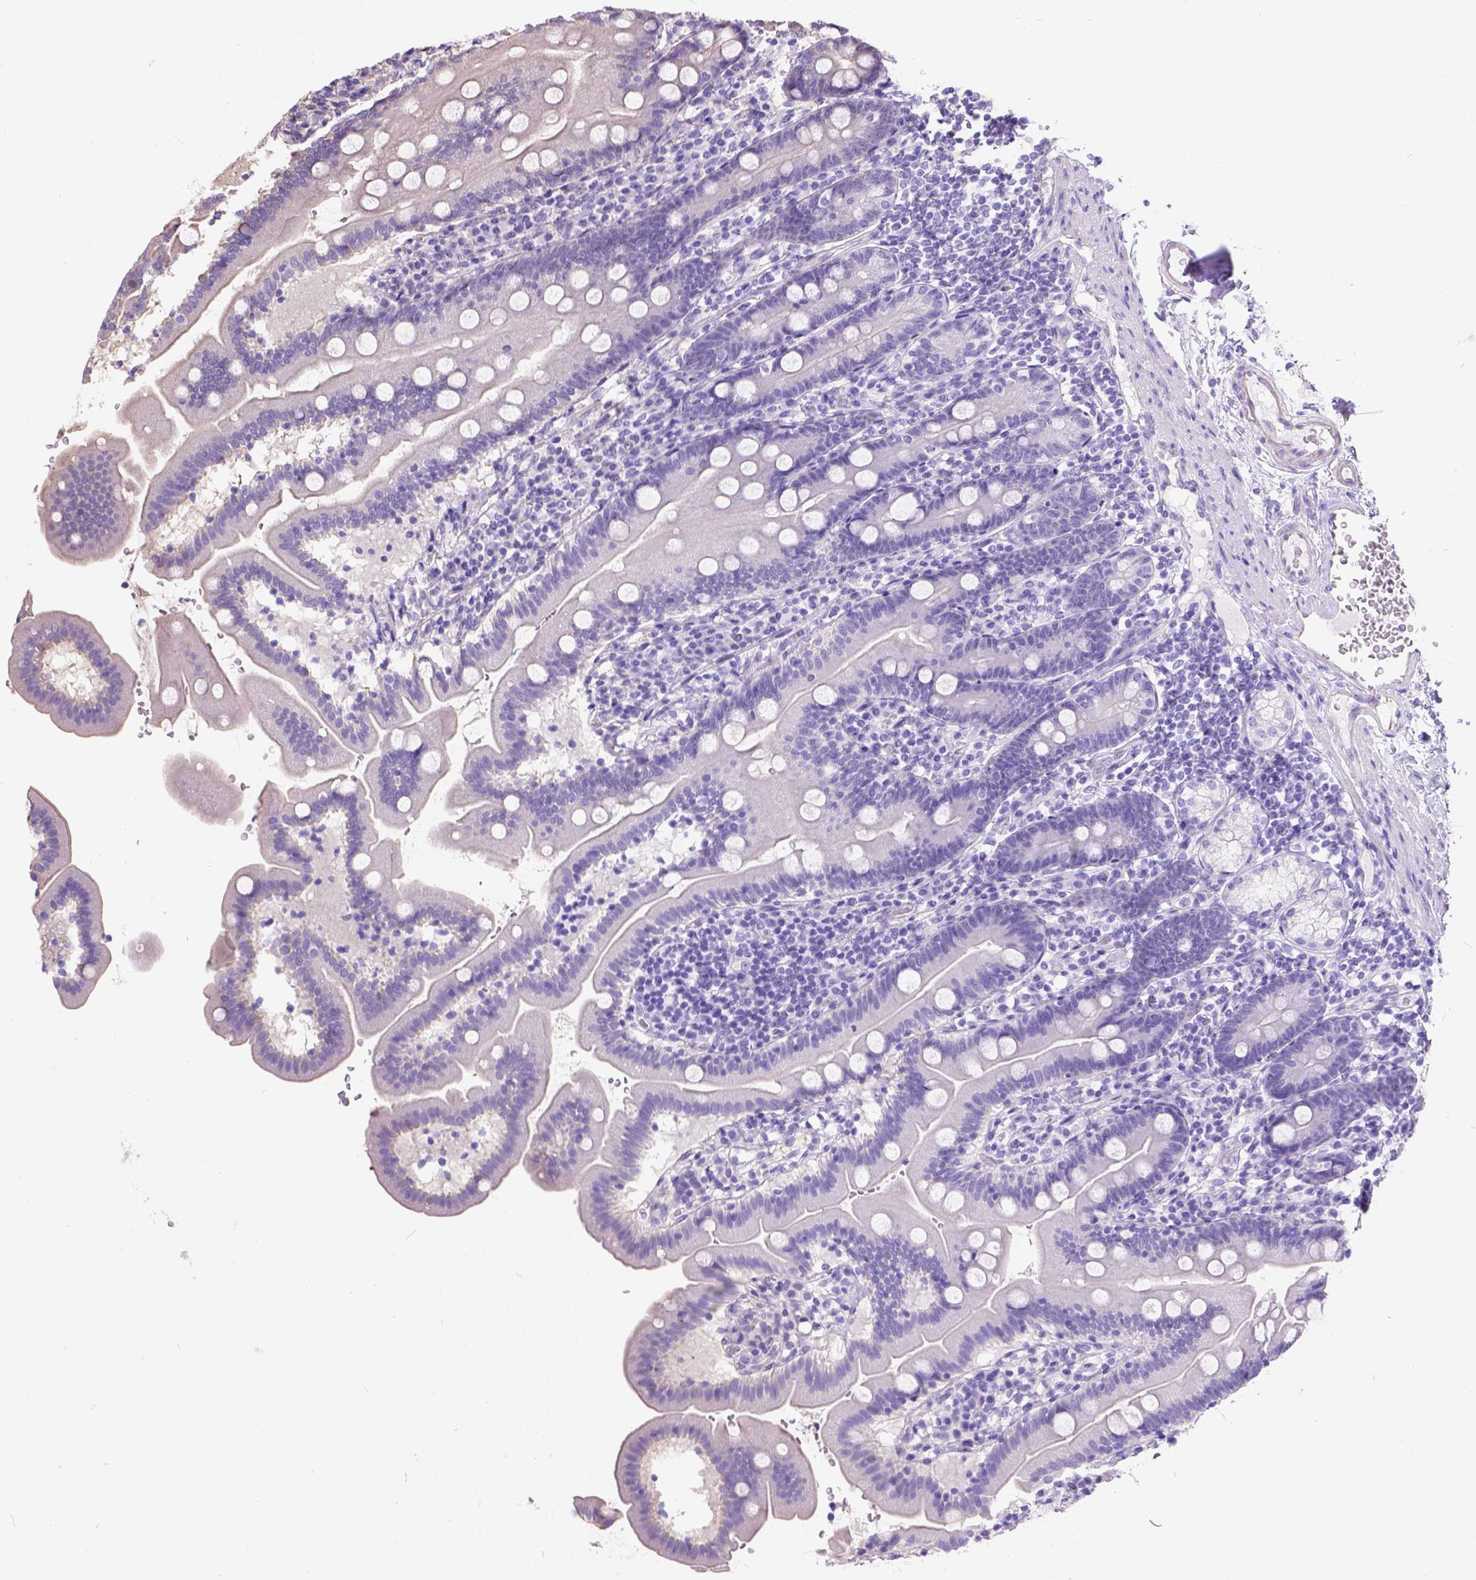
{"staining": {"intensity": "negative", "quantity": "none", "location": "none"}, "tissue": "duodenum", "cell_type": "Glandular cells", "image_type": "normal", "snomed": [{"axis": "morphology", "description": "Normal tissue, NOS"}, {"axis": "topography", "description": "Duodenum"}], "caption": "Benign duodenum was stained to show a protein in brown. There is no significant staining in glandular cells. The staining is performed using DAB brown chromogen with nuclei counter-stained in using hematoxylin.", "gene": "PHF7", "patient": {"sex": "female", "age": 67}}